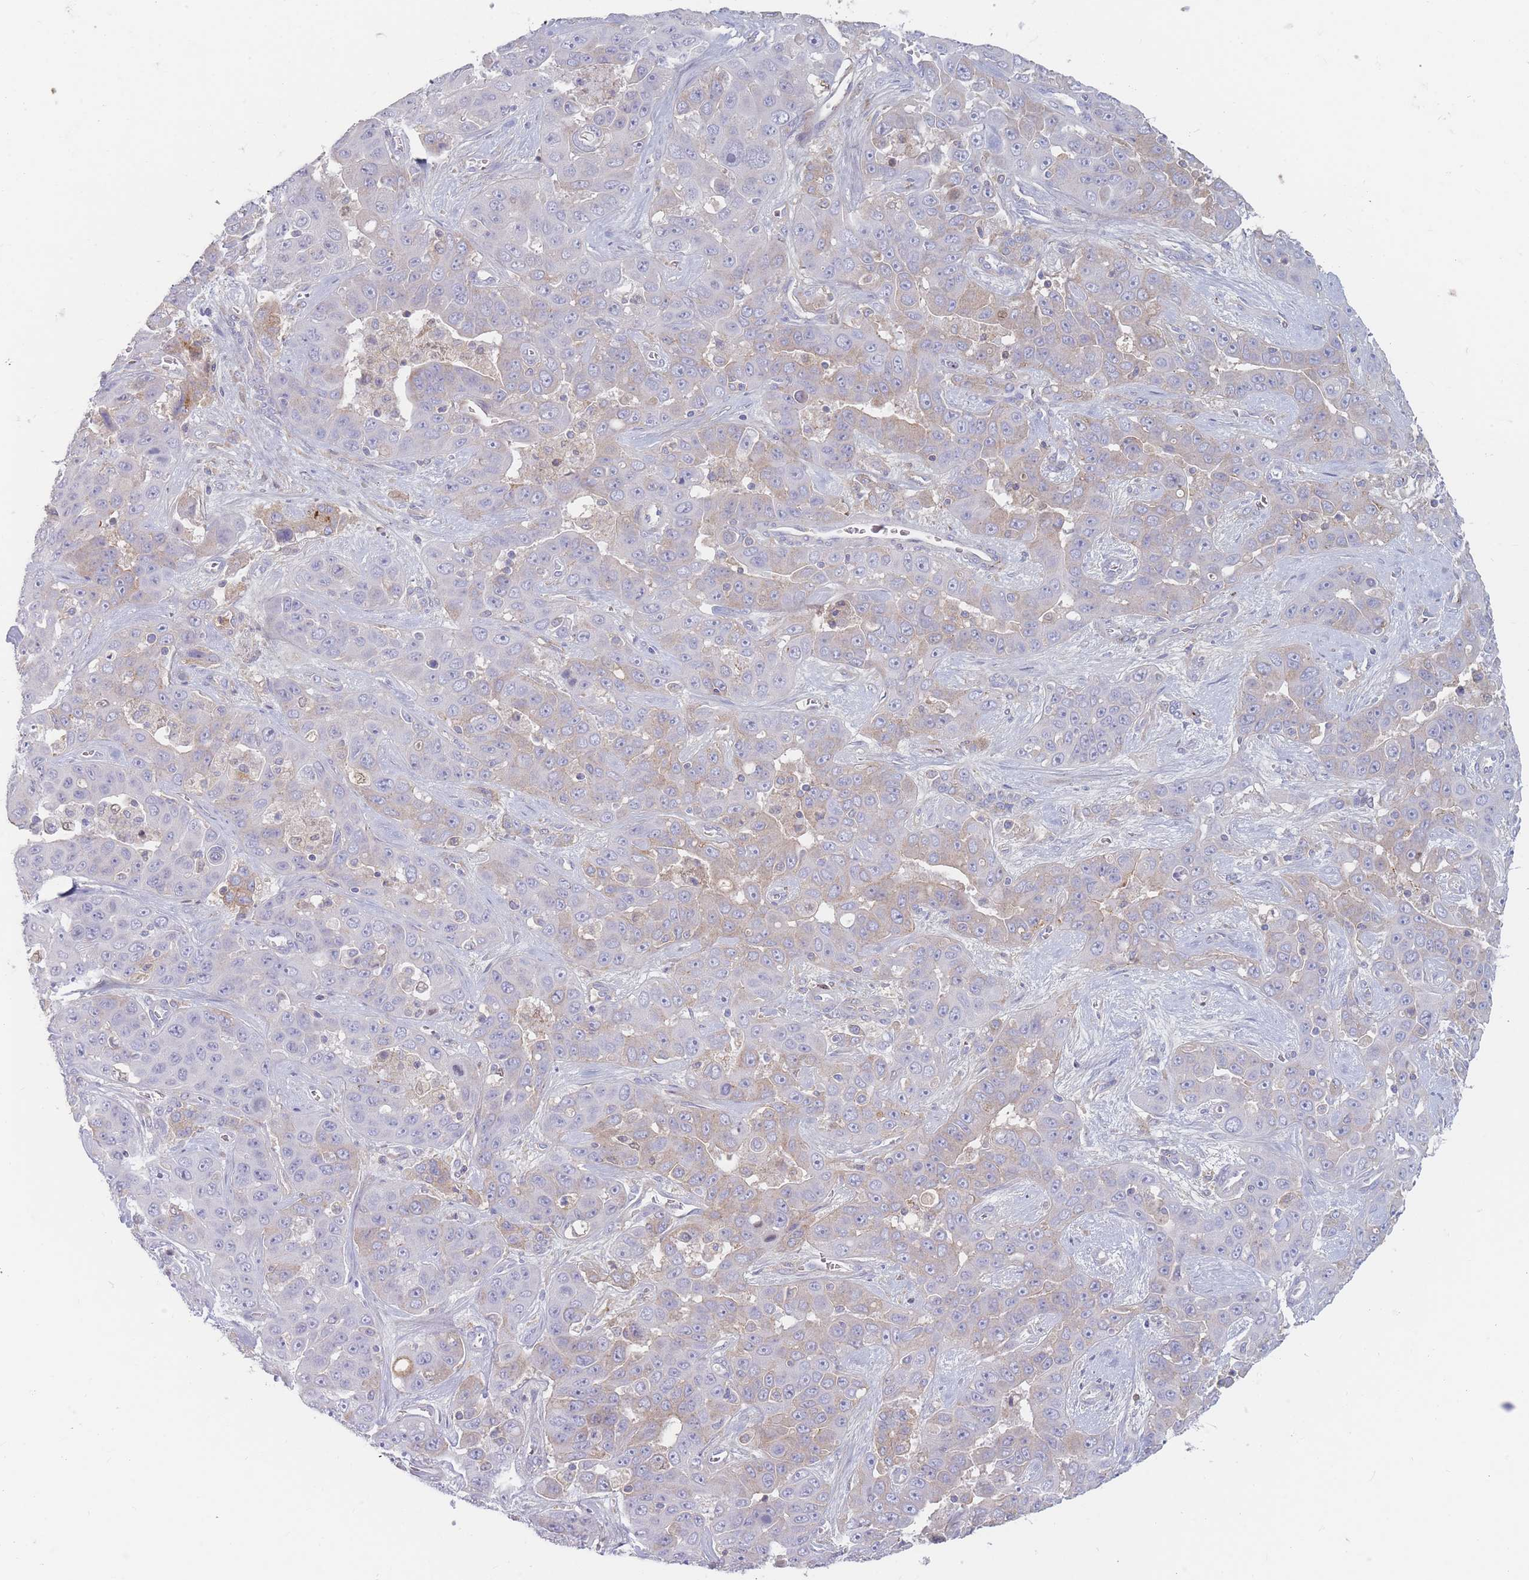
{"staining": {"intensity": "weak", "quantity": "<25%", "location": "cytoplasmic/membranous"}, "tissue": "liver cancer", "cell_type": "Tumor cells", "image_type": "cancer", "snomed": [{"axis": "morphology", "description": "Cholangiocarcinoma"}, {"axis": "topography", "description": "Liver"}], "caption": "Histopathology image shows no protein expression in tumor cells of liver cancer (cholangiocarcinoma) tissue.", "gene": "PRG4", "patient": {"sex": "female", "age": 52}}